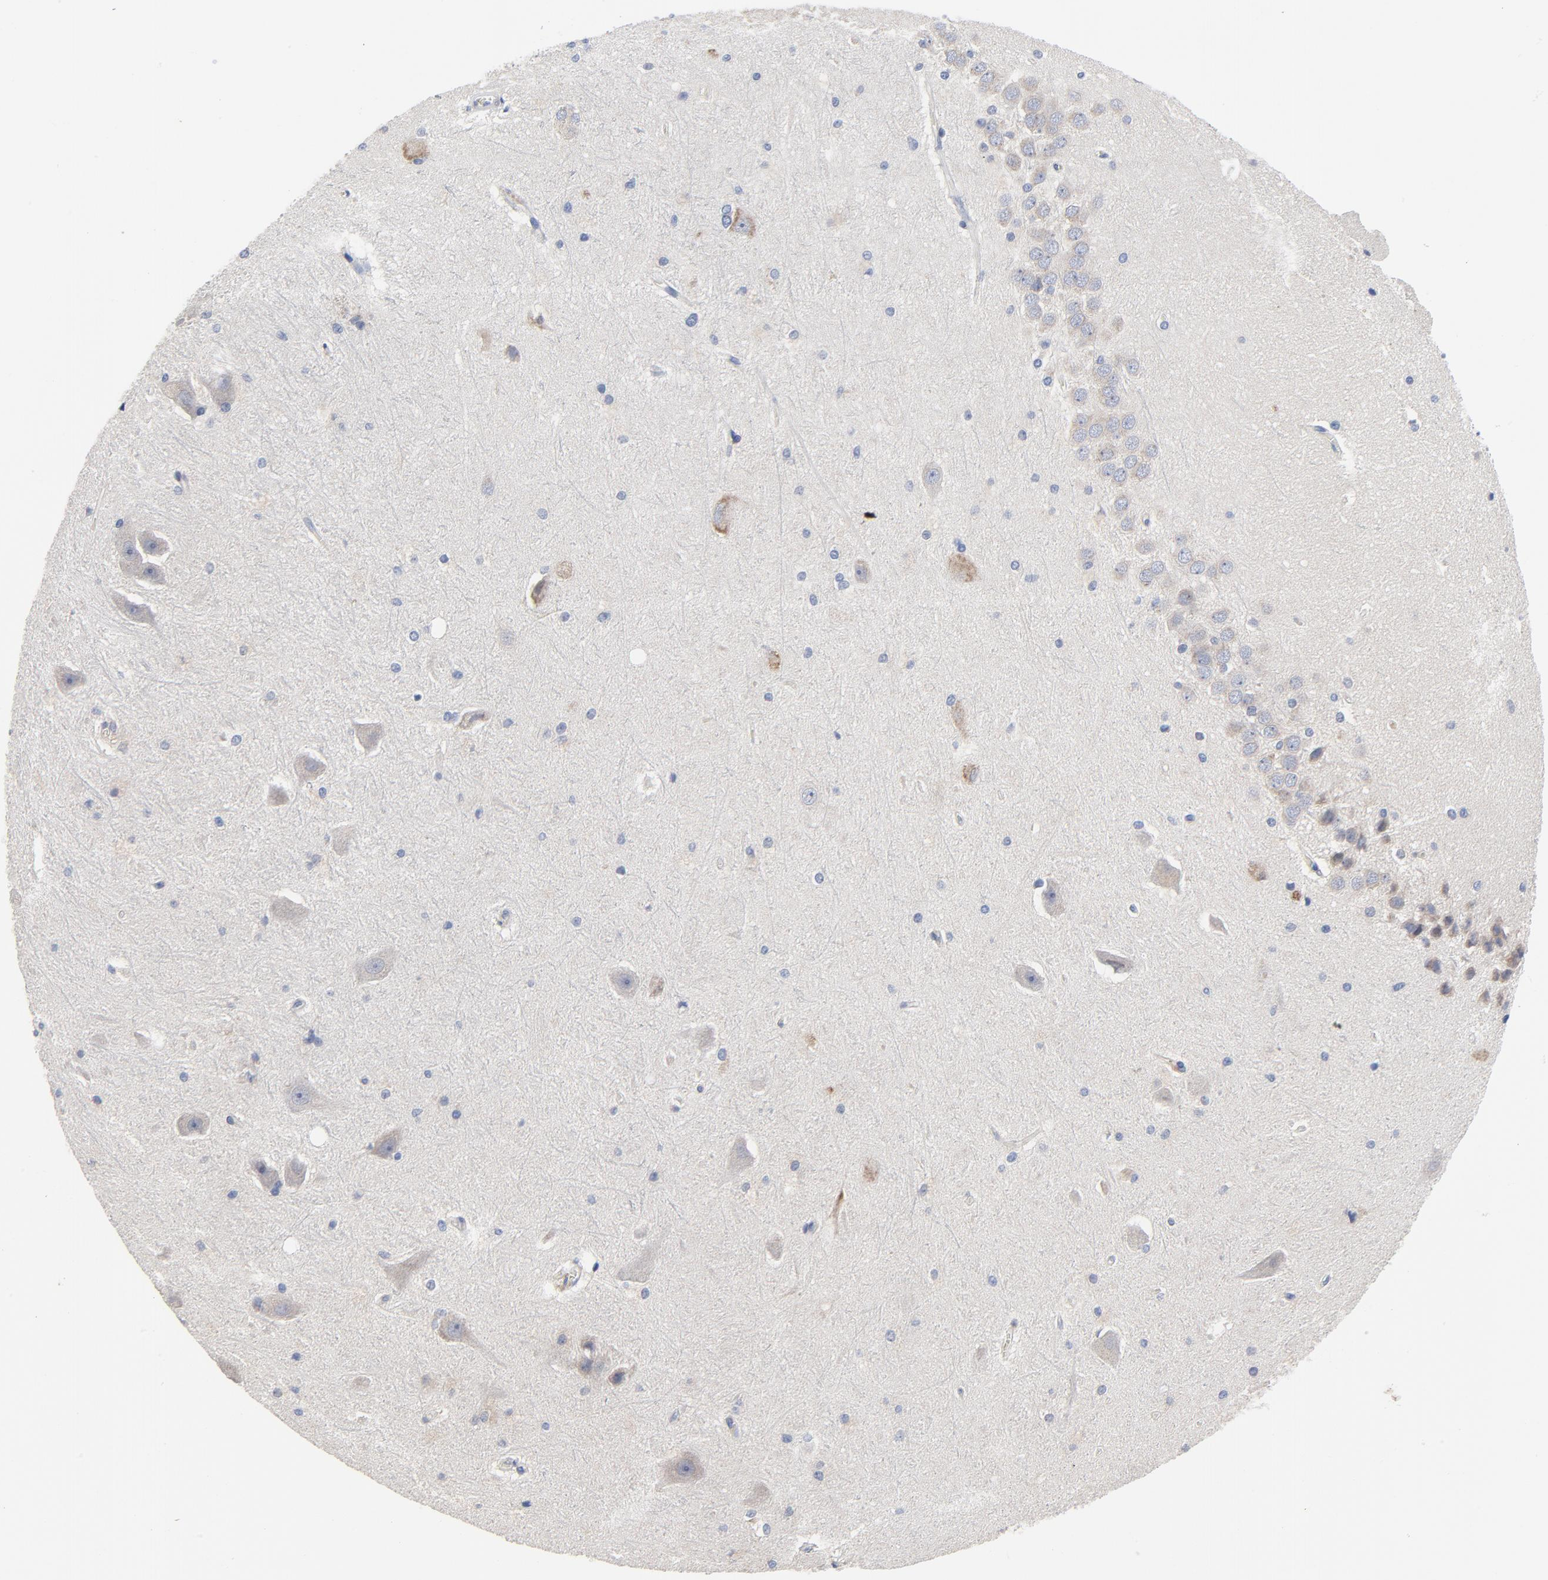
{"staining": {"intensity": "weak", "quantity": "<25%", "location": "cytoplasmic/membranous"}, "tissue": "hippocampus", "cell_type": "Neuronal cells", "image_type": "normal", "snomed": [{"axis": "morphology", "description": "Normal tissue, NOS"}, {"axis": "topography", "description": "Hippocampus"}], "caption": "There is no significant expression in neuronal cells of hippocampus. (Brightfield microscopy of DAB (3,3'-diaminobenzidine) IHC at high magnification).", "gene": "VAV2", "patient": {"sex": "female", "age": 19}}